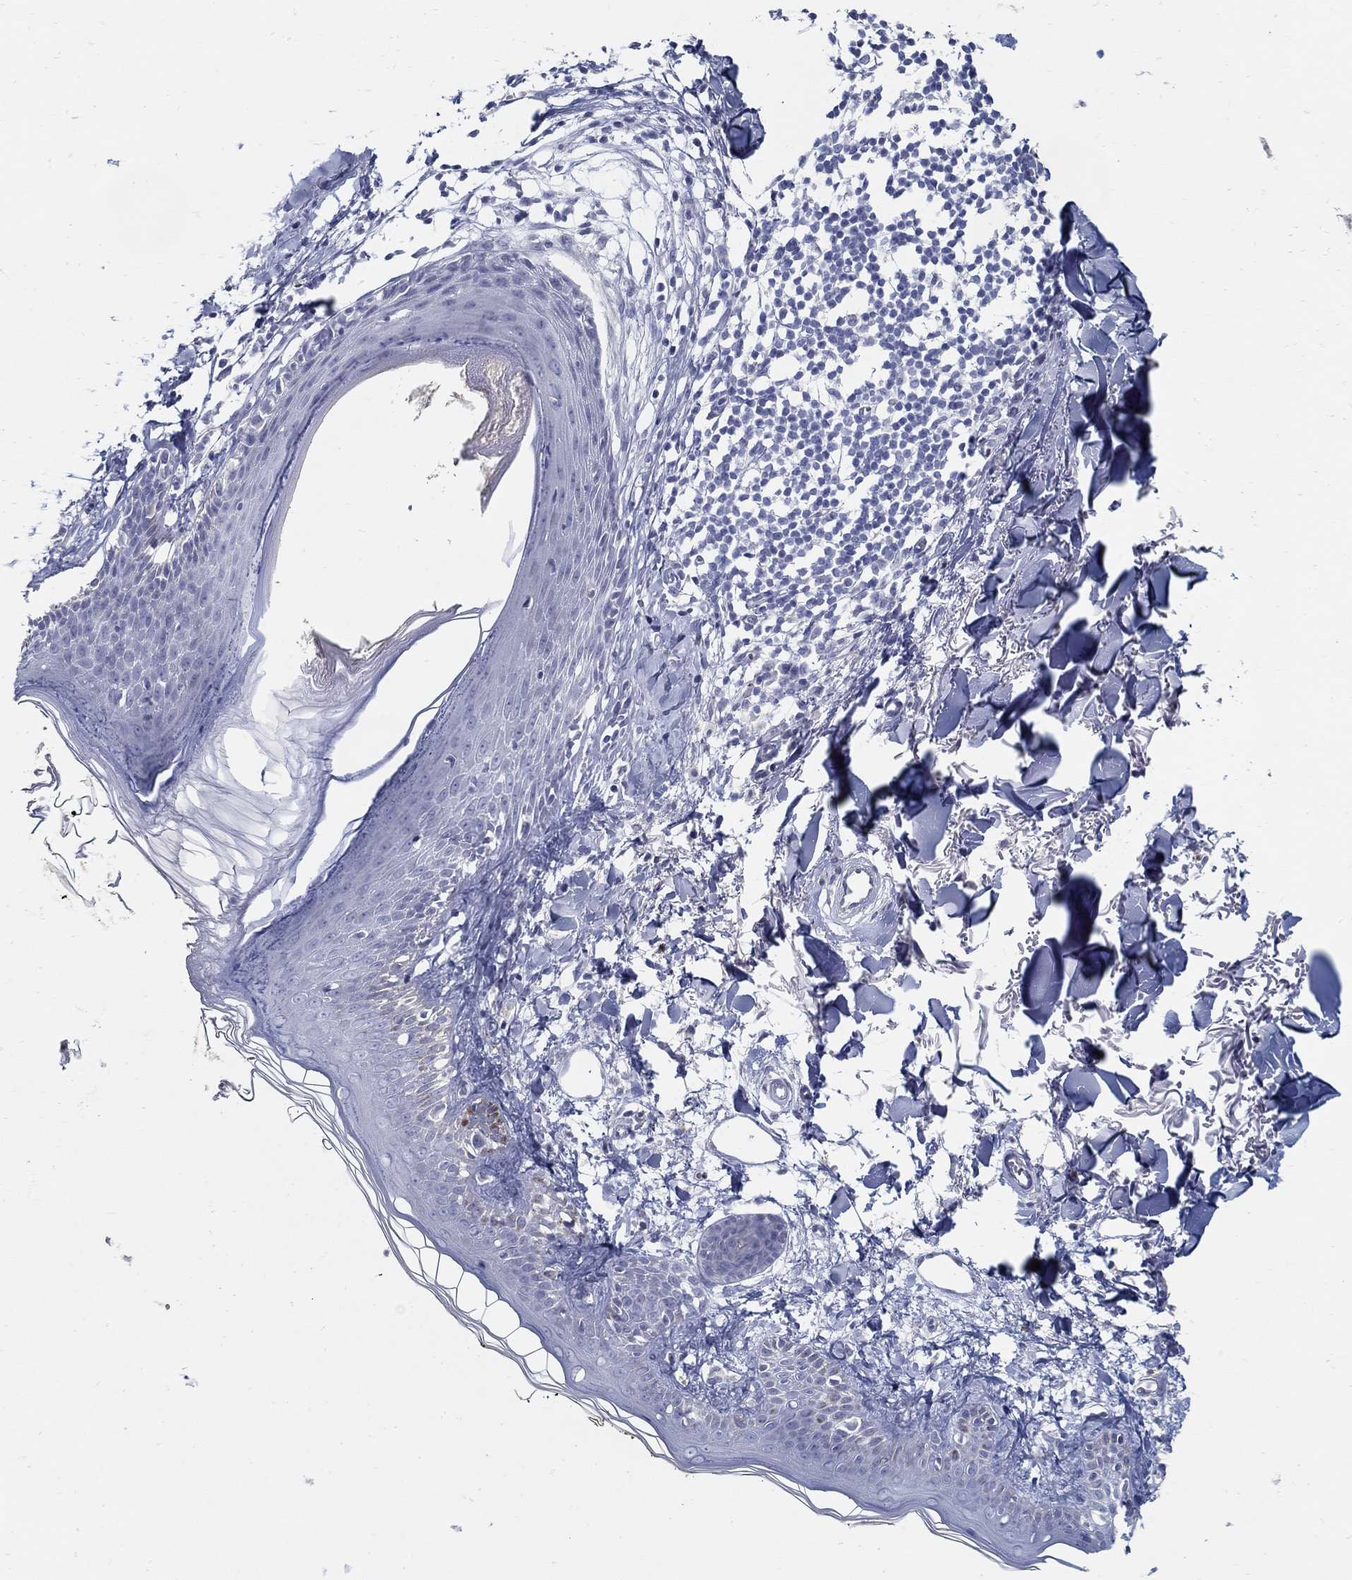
{"staining": {"intensity": "negative", "quantity": "none", "location": "none"}, "tissue": "skin", "cell_type": "Fibroblasts", "image_type": "normal", "snomed": [{"axis": "morphology", "description": "Normal tissue, NOS"}, {"axis": "topography", "description": "Skin"}], "caption": "Immunohistochemical staining of normal human skin exhibits no significant positivity in fibroblasts. (Brightfield microscopy of DAB immunohistochemistry at high magnification).", "gene": "USP29", "patient": {"sex": "male", "age": 76}}